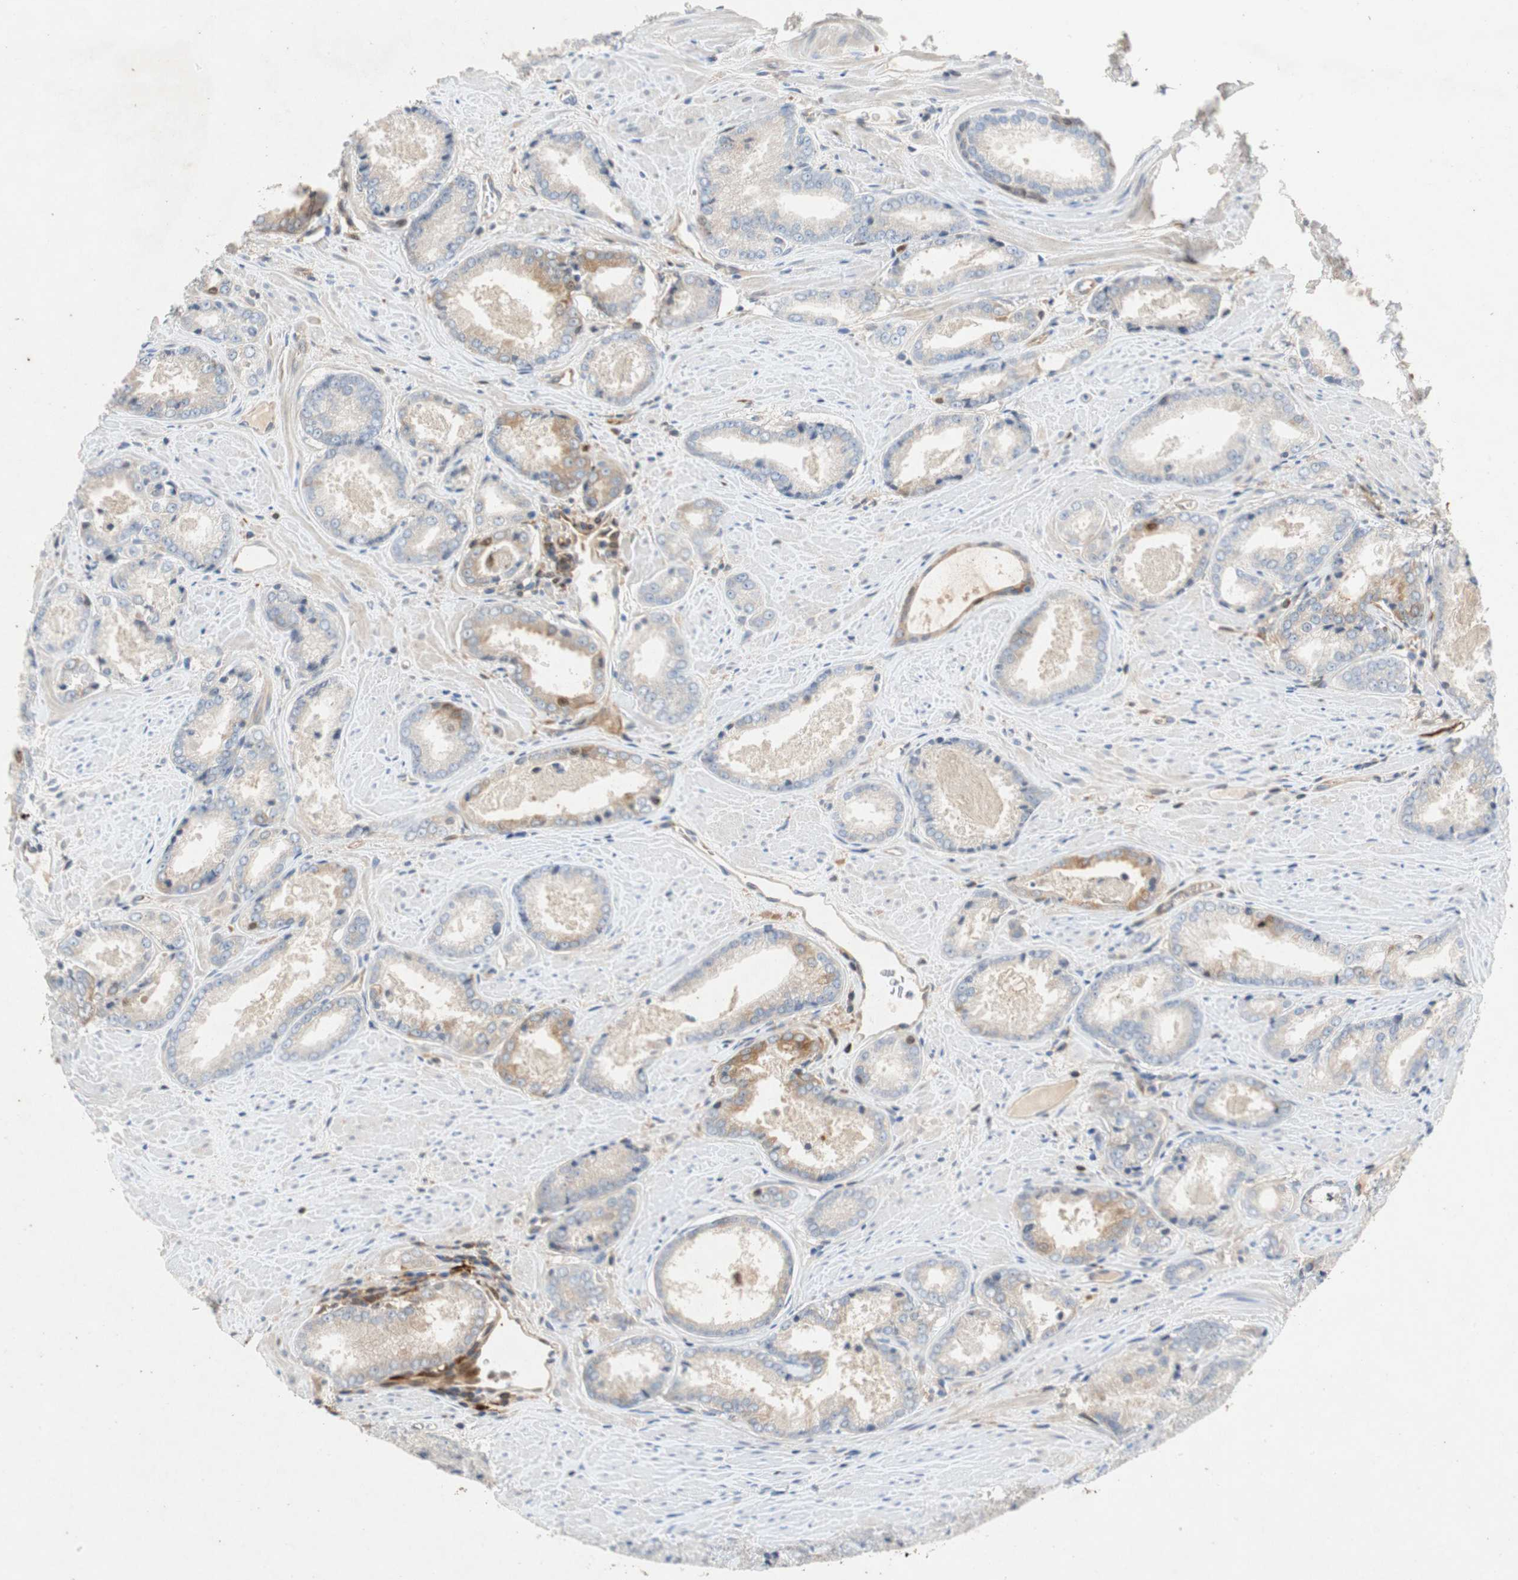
{"staining": {"intensity": "weak", "quantity": "<25%", "location": "cytoplasmic/membranous"}, "tissue": "prostate cancer", "cell_type": "Tumor cells", "image_type": "cancer", "snomed": [{"axis": "morphology", "description": "Adenocarcinoma, Low grade"}, {"axis": "topography", "description": "Prostate"}], "caption": "Human prostate cancer (low-grade adenocarcinoma) stained for a protein using immunohistochemistry (IHC) reveals no staining in tumor cells.", "gene": "RELB", "patient": {"sex": "male", "age": 64}}